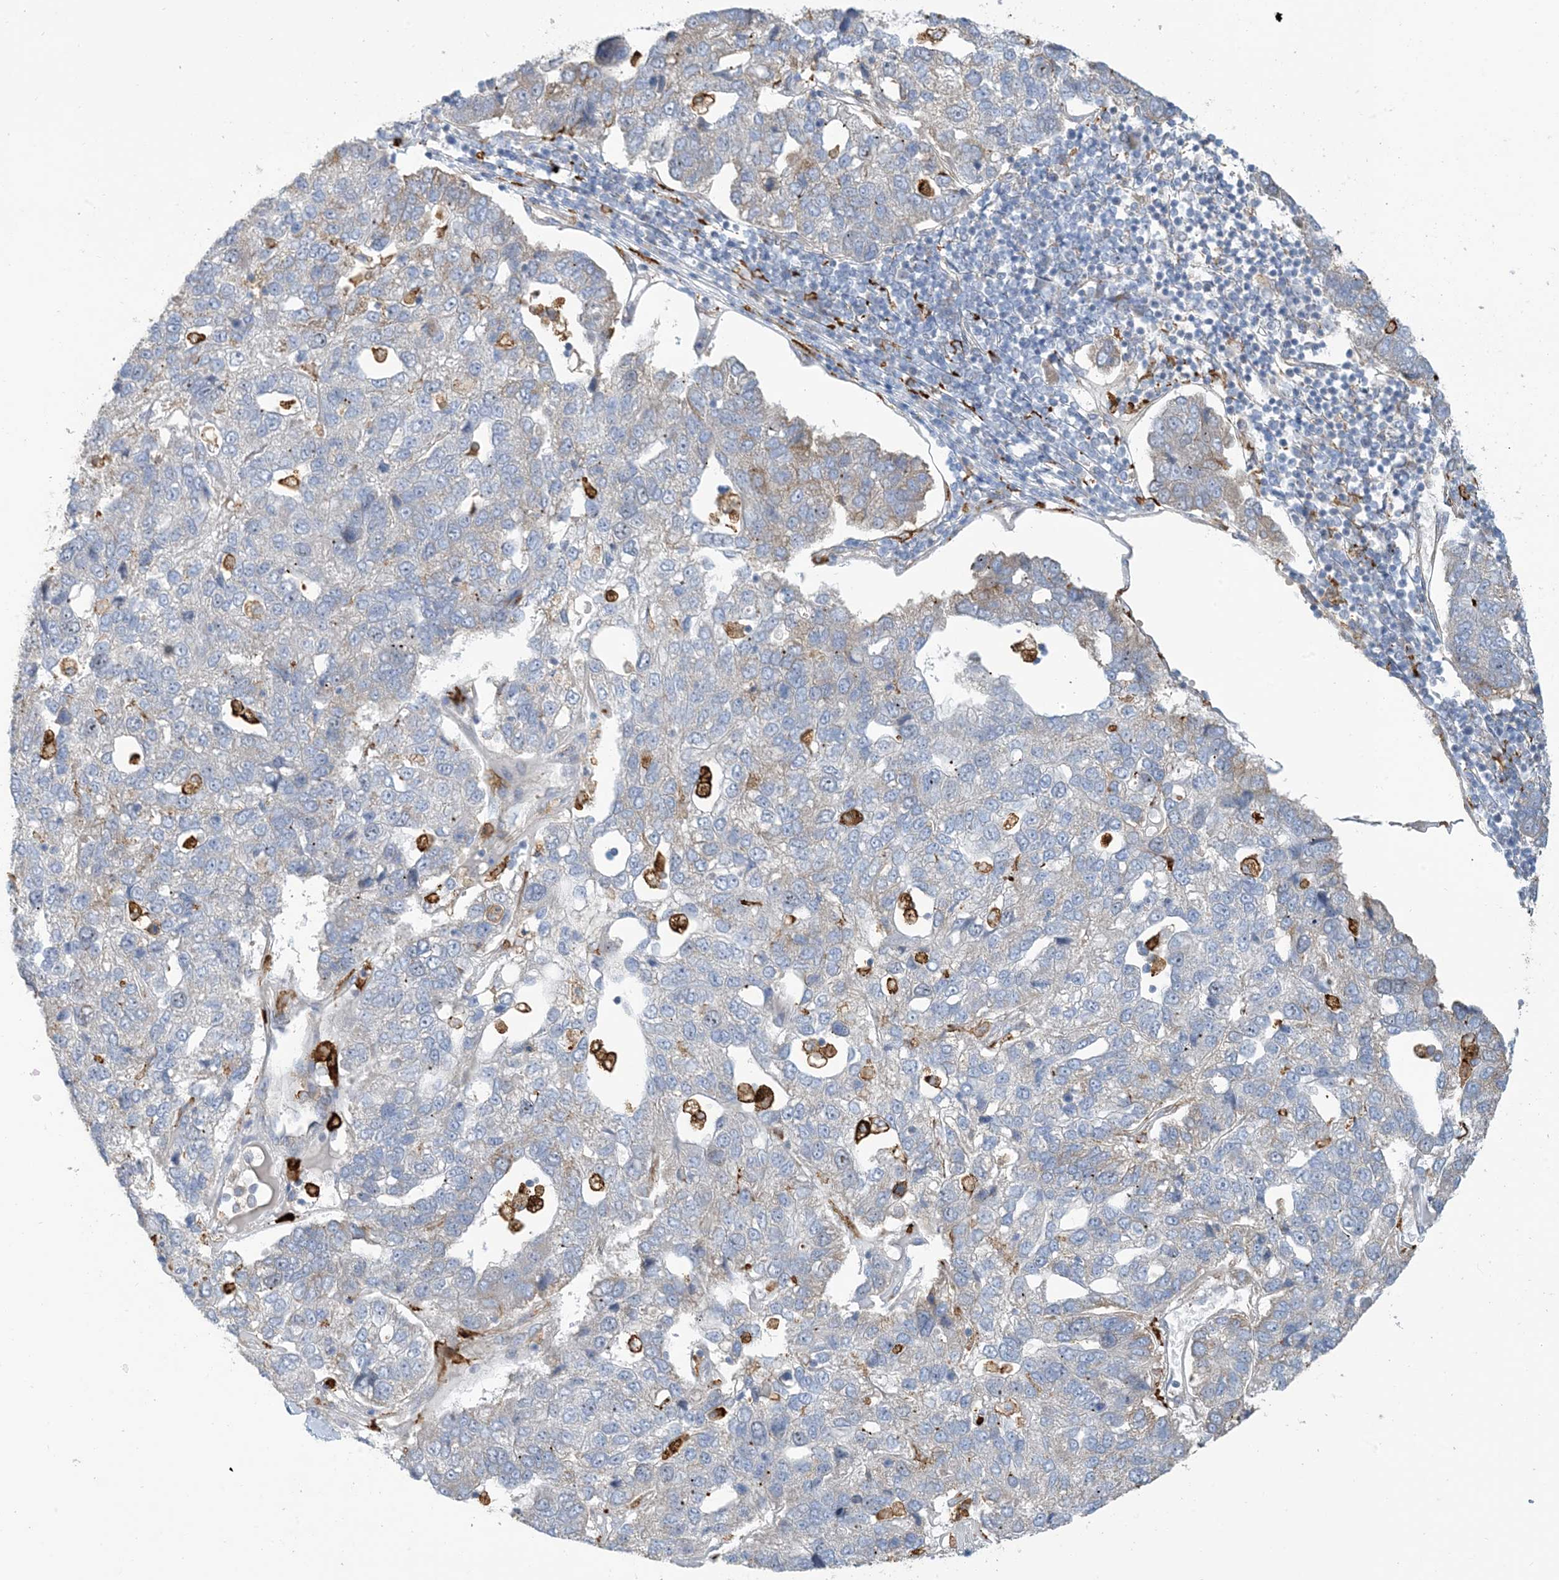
{"staining": {"intensity": "negative", "quantity": "none", "location": "none"}, "tissue": "pancreatic cancer", "cell_type": "Tumor cells", "image_type": "cancer", "snomed": [{"axis": "morphology", "description": "Adenocarcinoma, NOS"}, {"axis": "topography", "description": "Pancreas"}], "caption": "The histopathology image exhibits no staining of tumor cells in pancreatic cancer.", "gene": "PEAR1", "patient": {"sex": "female", "age": 61}}